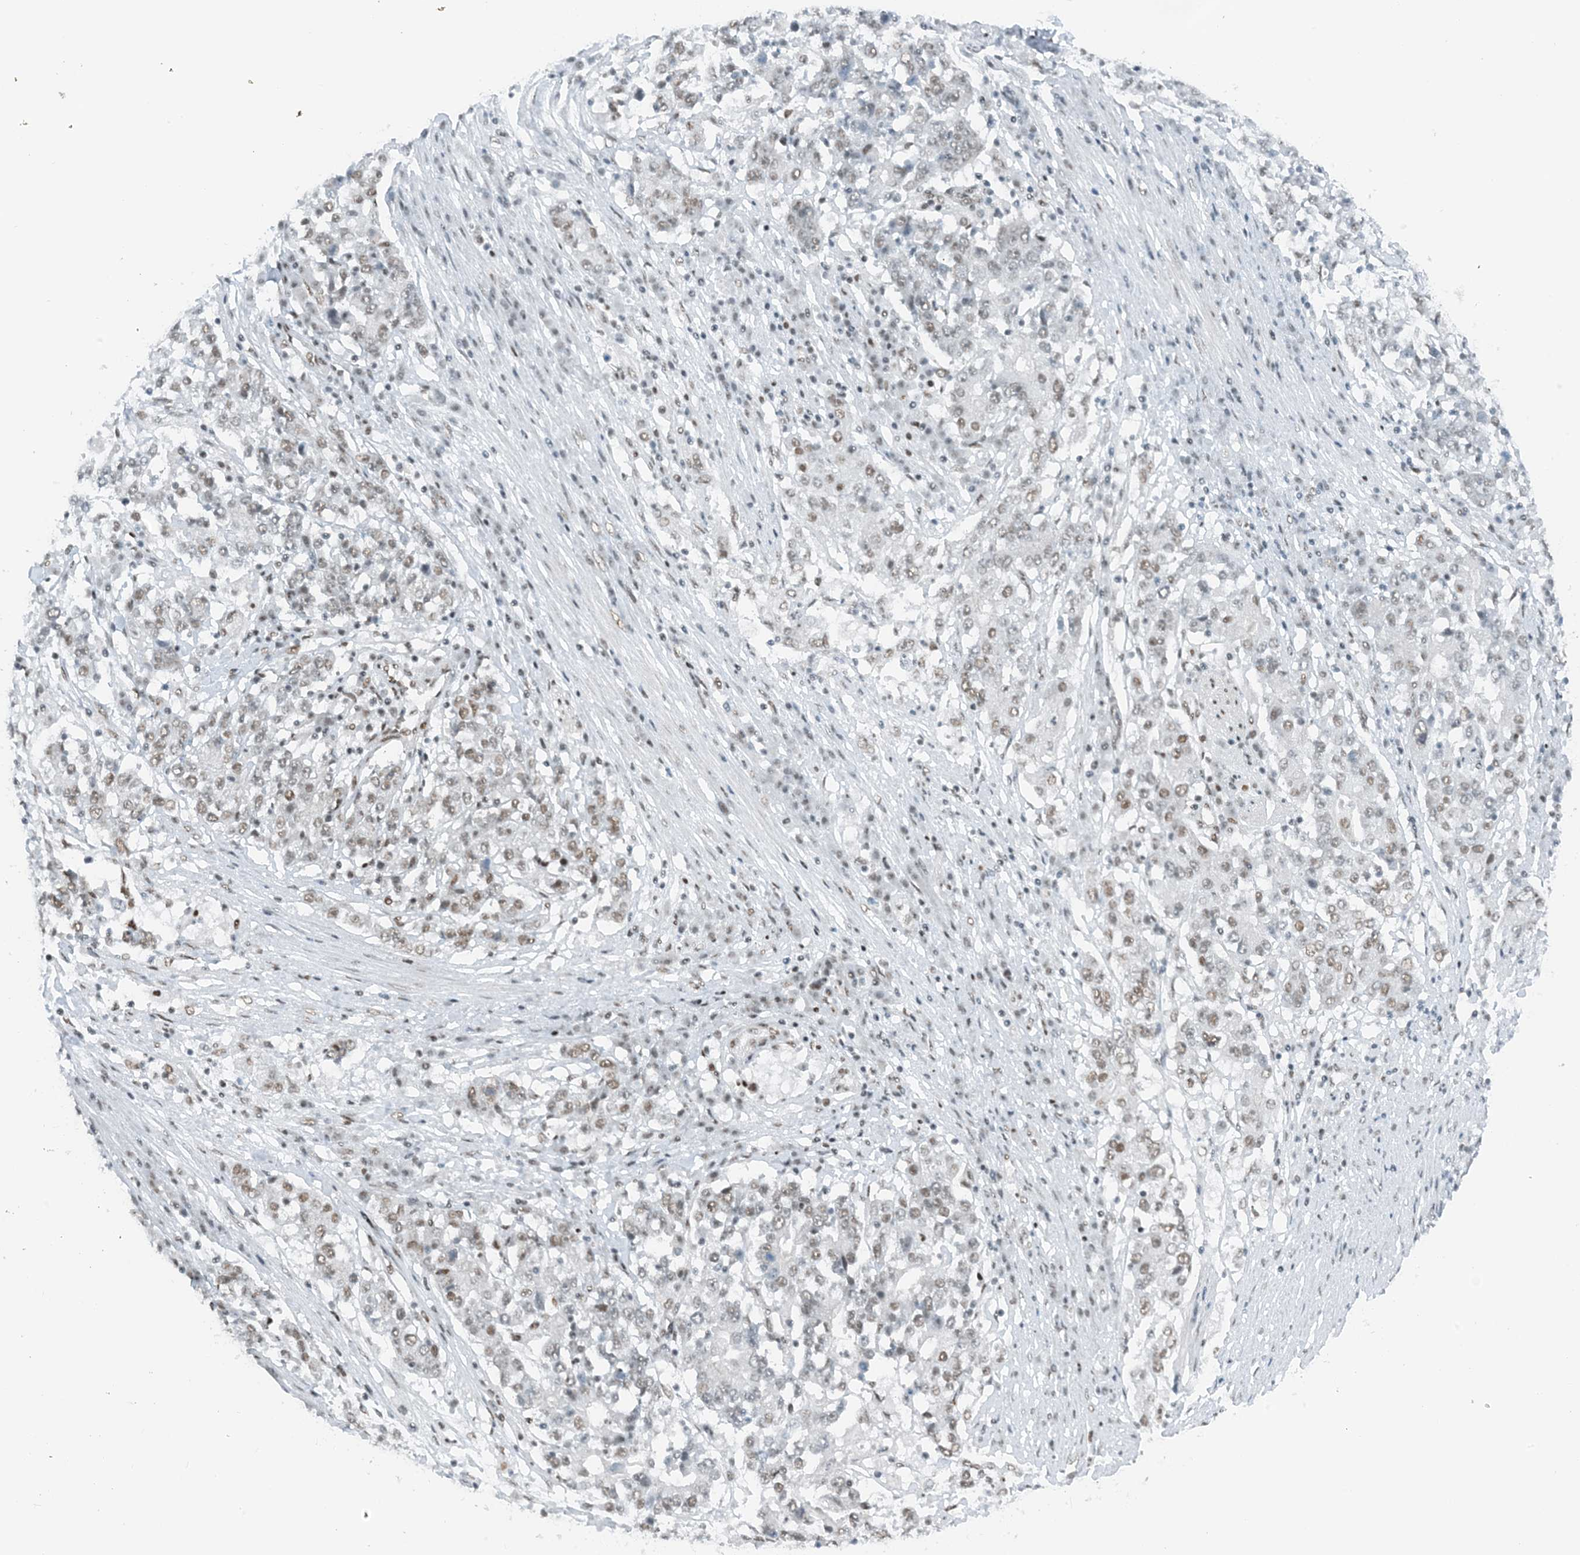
{"staining": {"intensity": "moderate", "quantity": "<25%", "location": "nuclear"}, "tissue": "stomach cancer", "cell_type": "Tumor cells", "image_type": "cancer", "snomed": [{"axis": "morphology", "description": "Adenocarcinoma, NOS"}, {"axis": "topography", "description": "Stomach"}], "caption": "IHC of stomach cancer displays low levels of moderate nuclear staining in about <25% of tumor cells.", "gene": "ZNF500", "patient": {"sex": "male", "age": 59}}